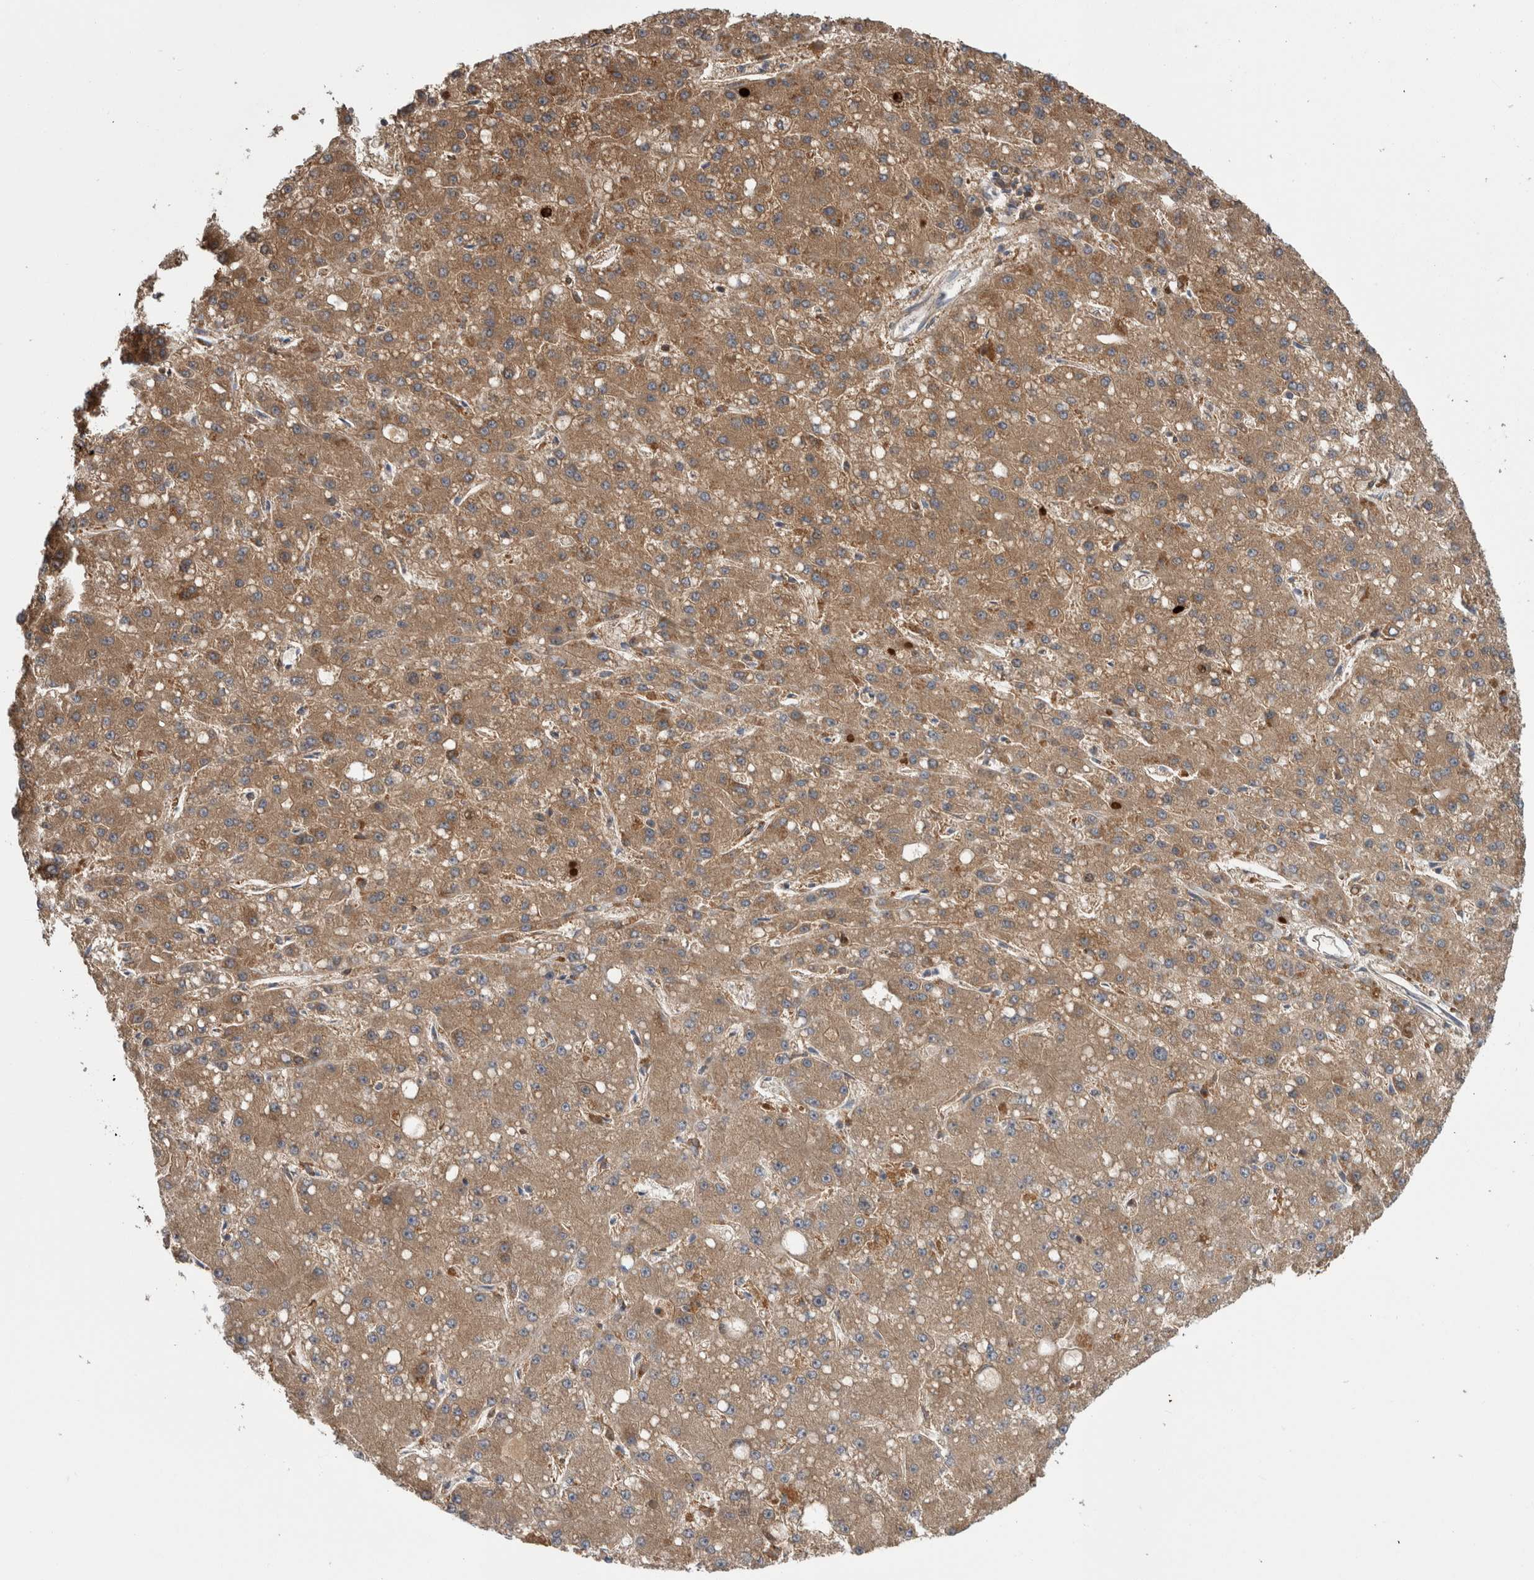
{"staining": {"intensity": "moderate", "quantity": ">75%", "location": "cytoplasmic/membranous"}, "tissue": "liver cancer", "cell_type": "Tumor cells", "image_type": "cancer", "snomed": [{"axis": "morphology", "description": "Carcinoma, Hepatocellular, NOS"}, {"axis": "topography", "description": "Liver"}], "caption": "Tumor cells display medium levels of moderate cytoplasmic/membranous expression in about >75% of cells in hepatocellular carcinoma (liver). (IHC, brightfield microscopy, high magnification).", "gene": "ADGRL3", "patient": {"sex": "male", "age": 67}}